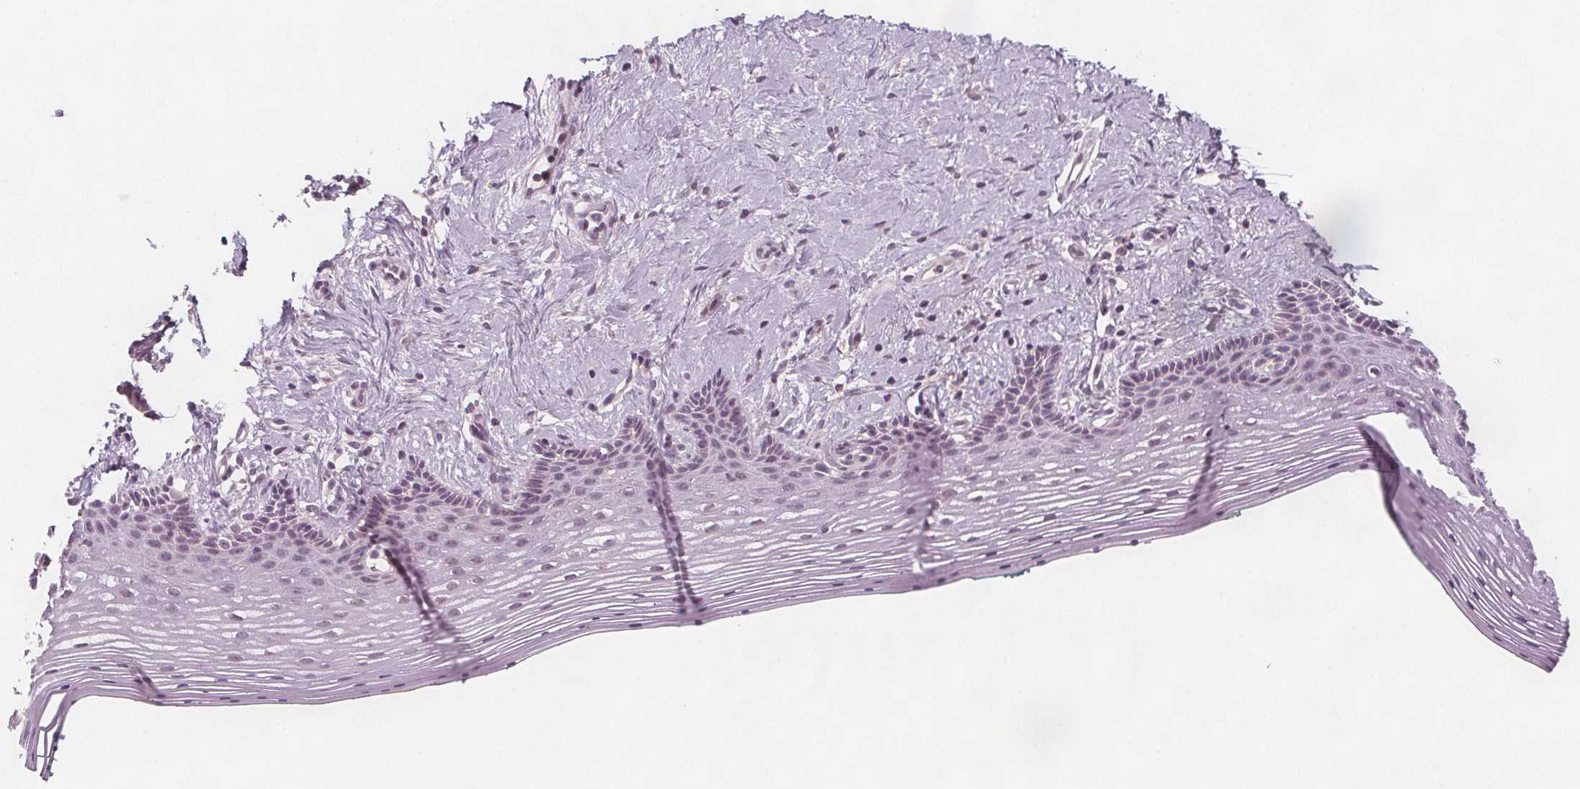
{"staining": {"intensity": "negative", "quantity": "none", "location": "none"}, "tissue": "vagina", "cell_type": "Squamous epithelial cells", "image_type": "normal", "snomed": [{"axis": "morphology", "description": "Normal tissue, NOS"}, {"axis": "topography", "description": "Vagina"}], "caption": "IHC image of normal vagina: human vagina stained with DAB (3,3'-diaminobenzidine) shows no significant protein positivity in squamous epithelial cells. The staining was performed using DAB to visualize the protein expression in brown, while the nuclei were stained in blue with hematoxylin (Magnification: 20x).", "gene": "C1orf167", "patient": {"sex": "female", "age": 42}}